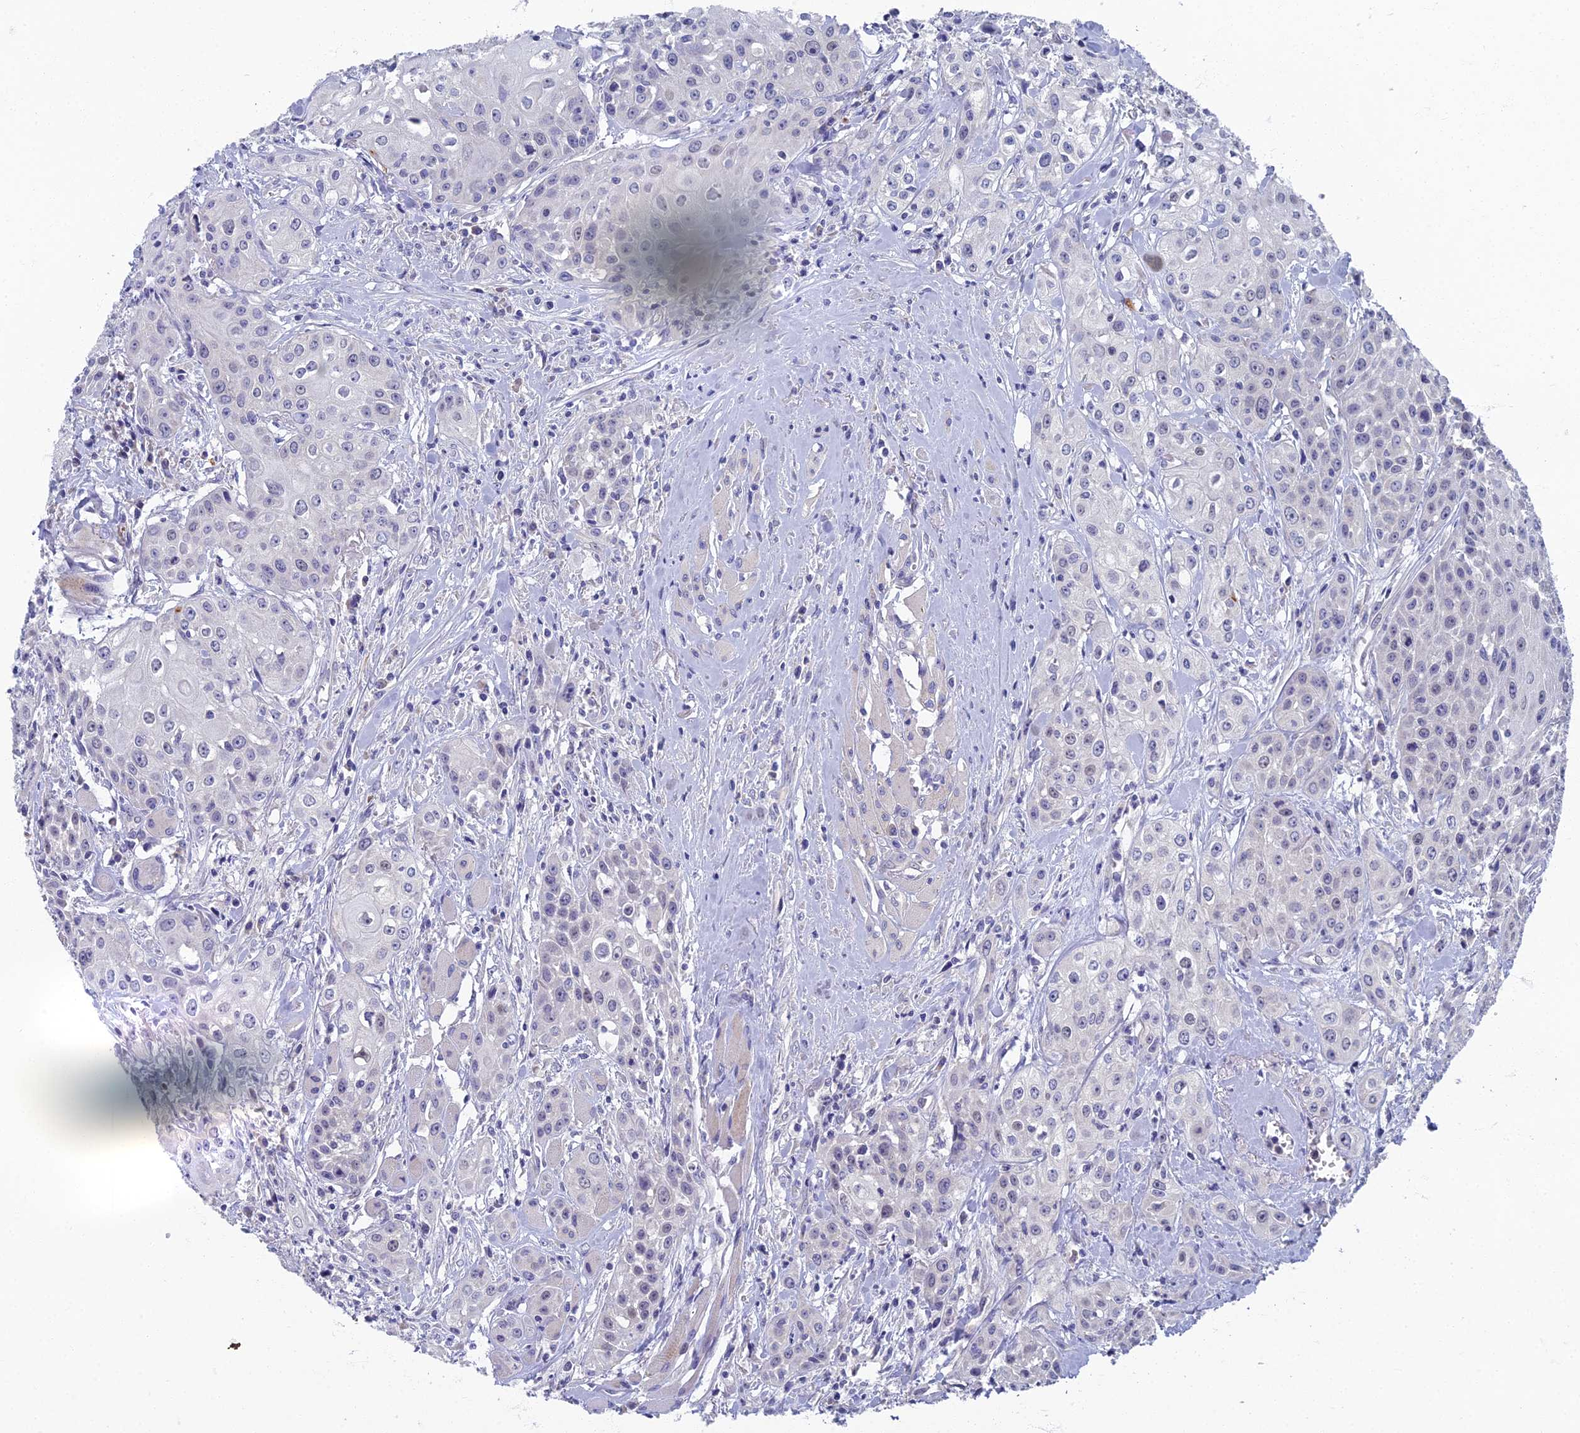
{"staining": {"intensity": "negative", "quantity": "none", "location": "none"}, "tissue": "head and neck cancer", "cell_type": "Tumor cells", "image_type": "cancer", "snomed": [{"axis": "morphology", "description": "Squamous cell carcinoma, NOS"}, {"axis": "topography", "description": "Oral tissue"}, {"axis": "topography", "description": "Head-Neck"}], "caption": "Tumor cells show no significant protein positivity in head and neck cancer (squamous cell carcinoma).", "gene": "SPIN4", "patient": {"sex": "female", "age": 82}}